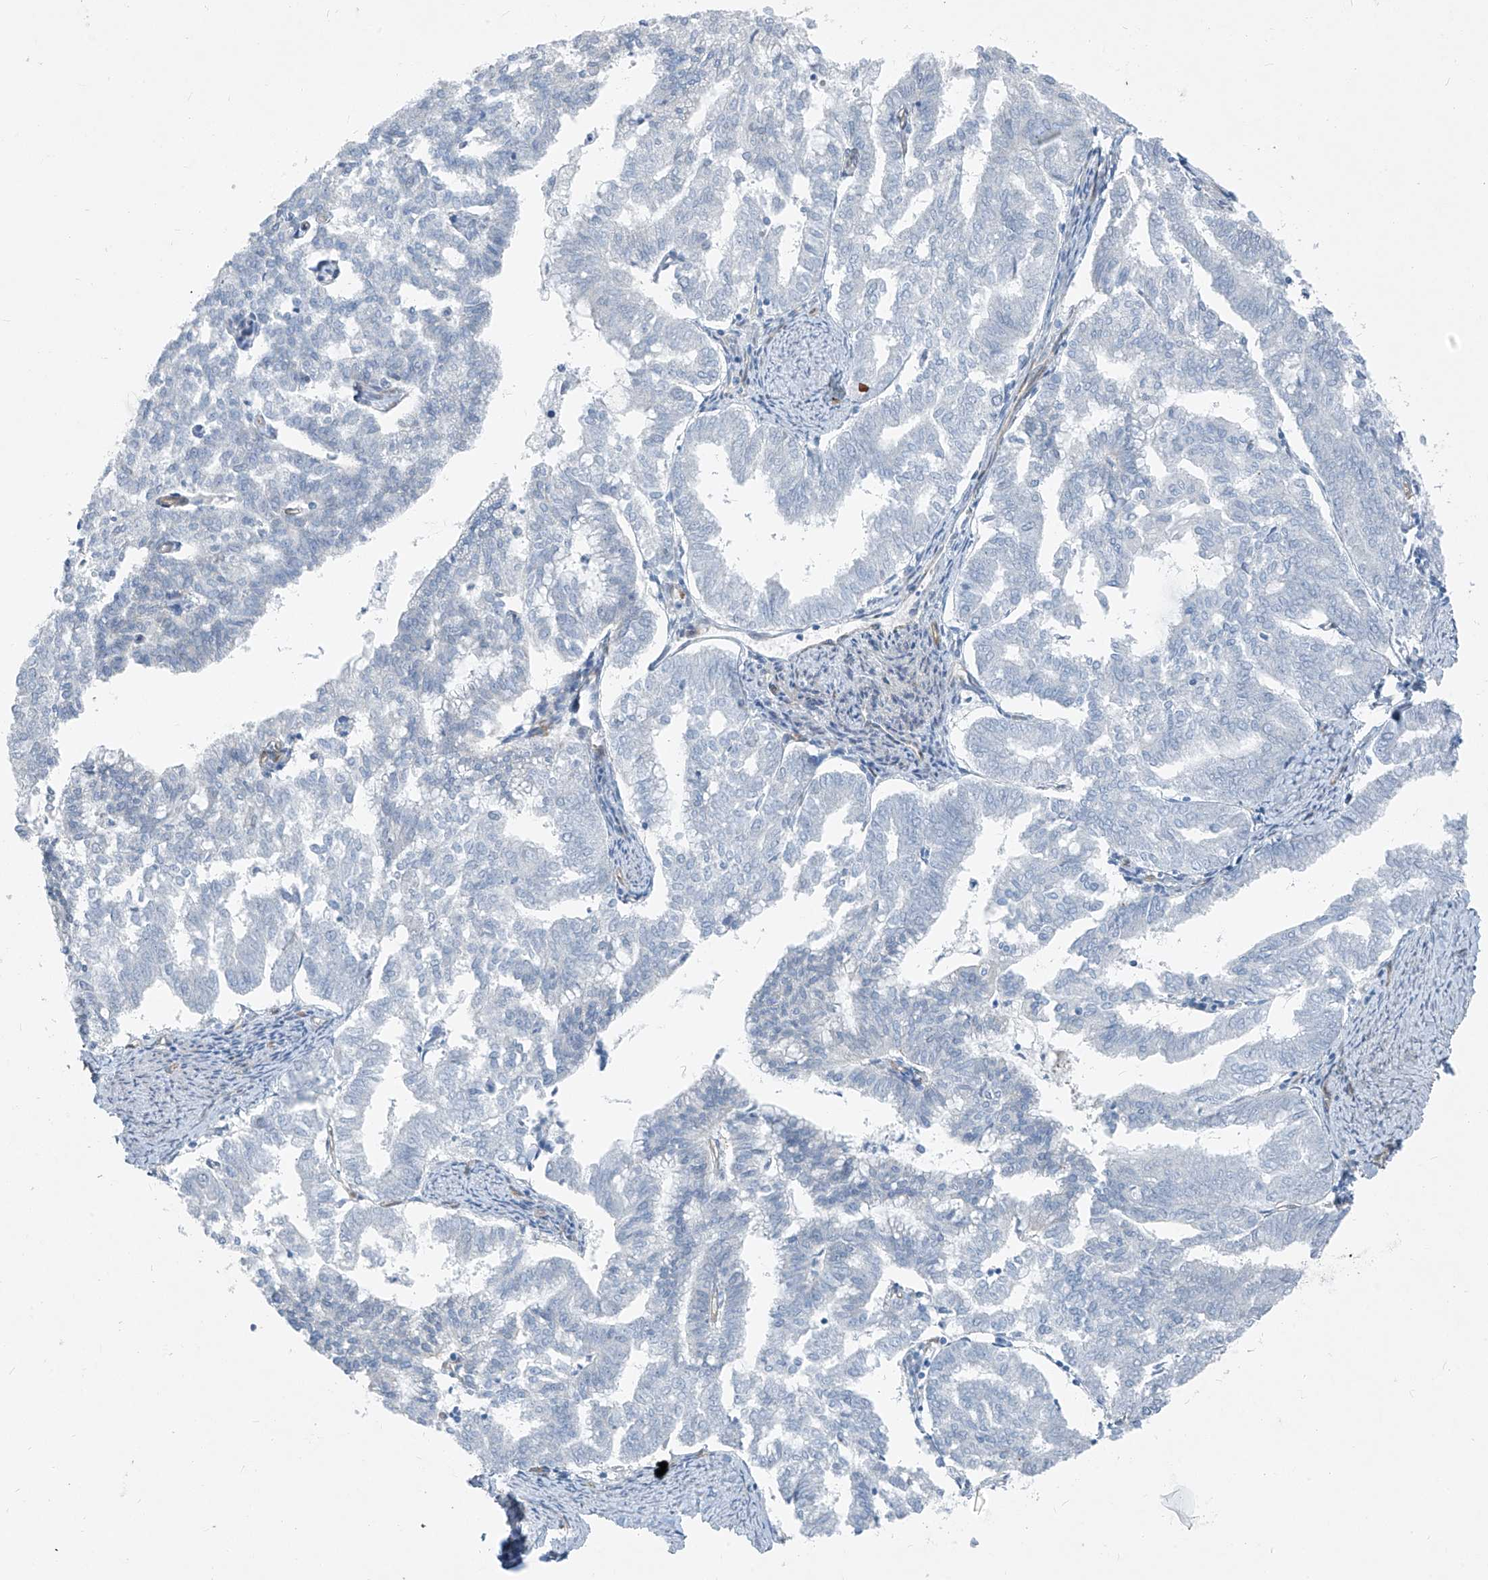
{"staining": {"intensity": "negative", "quantity": "none", "location": "none"}, "tissue": "endometrial cancer", "cell_type": "Tumor cells", "image_type": "cancer", "snomed": [{"axis": "morphology", "description": "Adenocarcinoma, NOS"}, {"axis": "topography", "description": "Endometrium"}], "caption": "Immunohistochemistry (IHC) micrograph of endometrial cancer stained for a protein (brown), which displays no positivity in tumor cells.", "gene": "TNS2", "patient": {"sex": "female", "age": 79}}